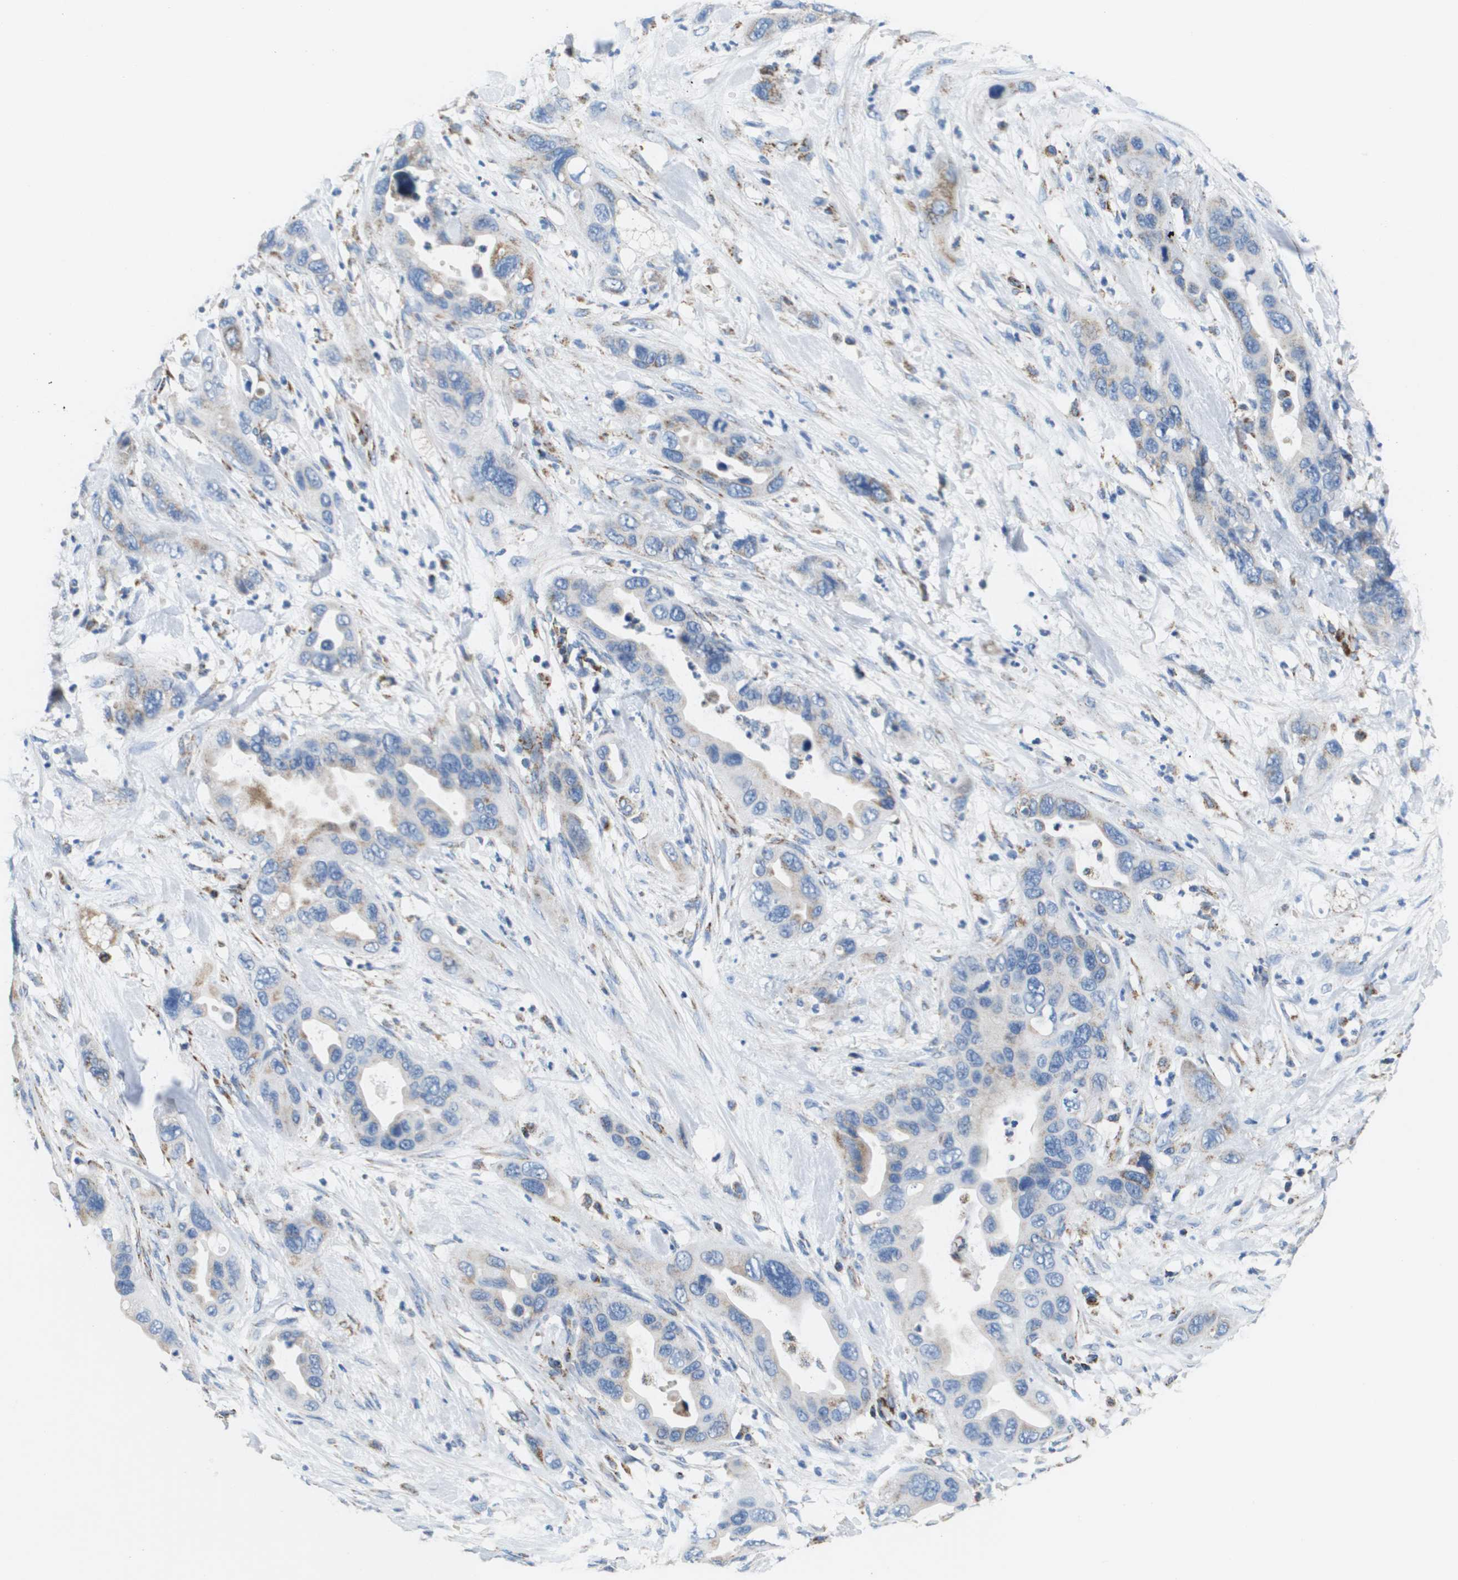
{"staining": {"intensity": "weak", "quantity": "<25%", "location": "cytoplasmic/membranous"}, "tissue": "pancreatic cancer", "cell_type": "Tumor cells", "image_type": "cancer", "snomed": [{"axis": "morphology", "description": "Adenocarcinoma, NOS"}, {"axis": "topography", "description": "Pancreas"}], "caption": "DAB (3,3'-diaminobenzidine) immunohistochemical staining of adenocarcinoma (pancreatic) shows no significant positivity in tumor cells.", "gene": "ATP5F1B", "patient": {"sex": "female", "age": 71}}